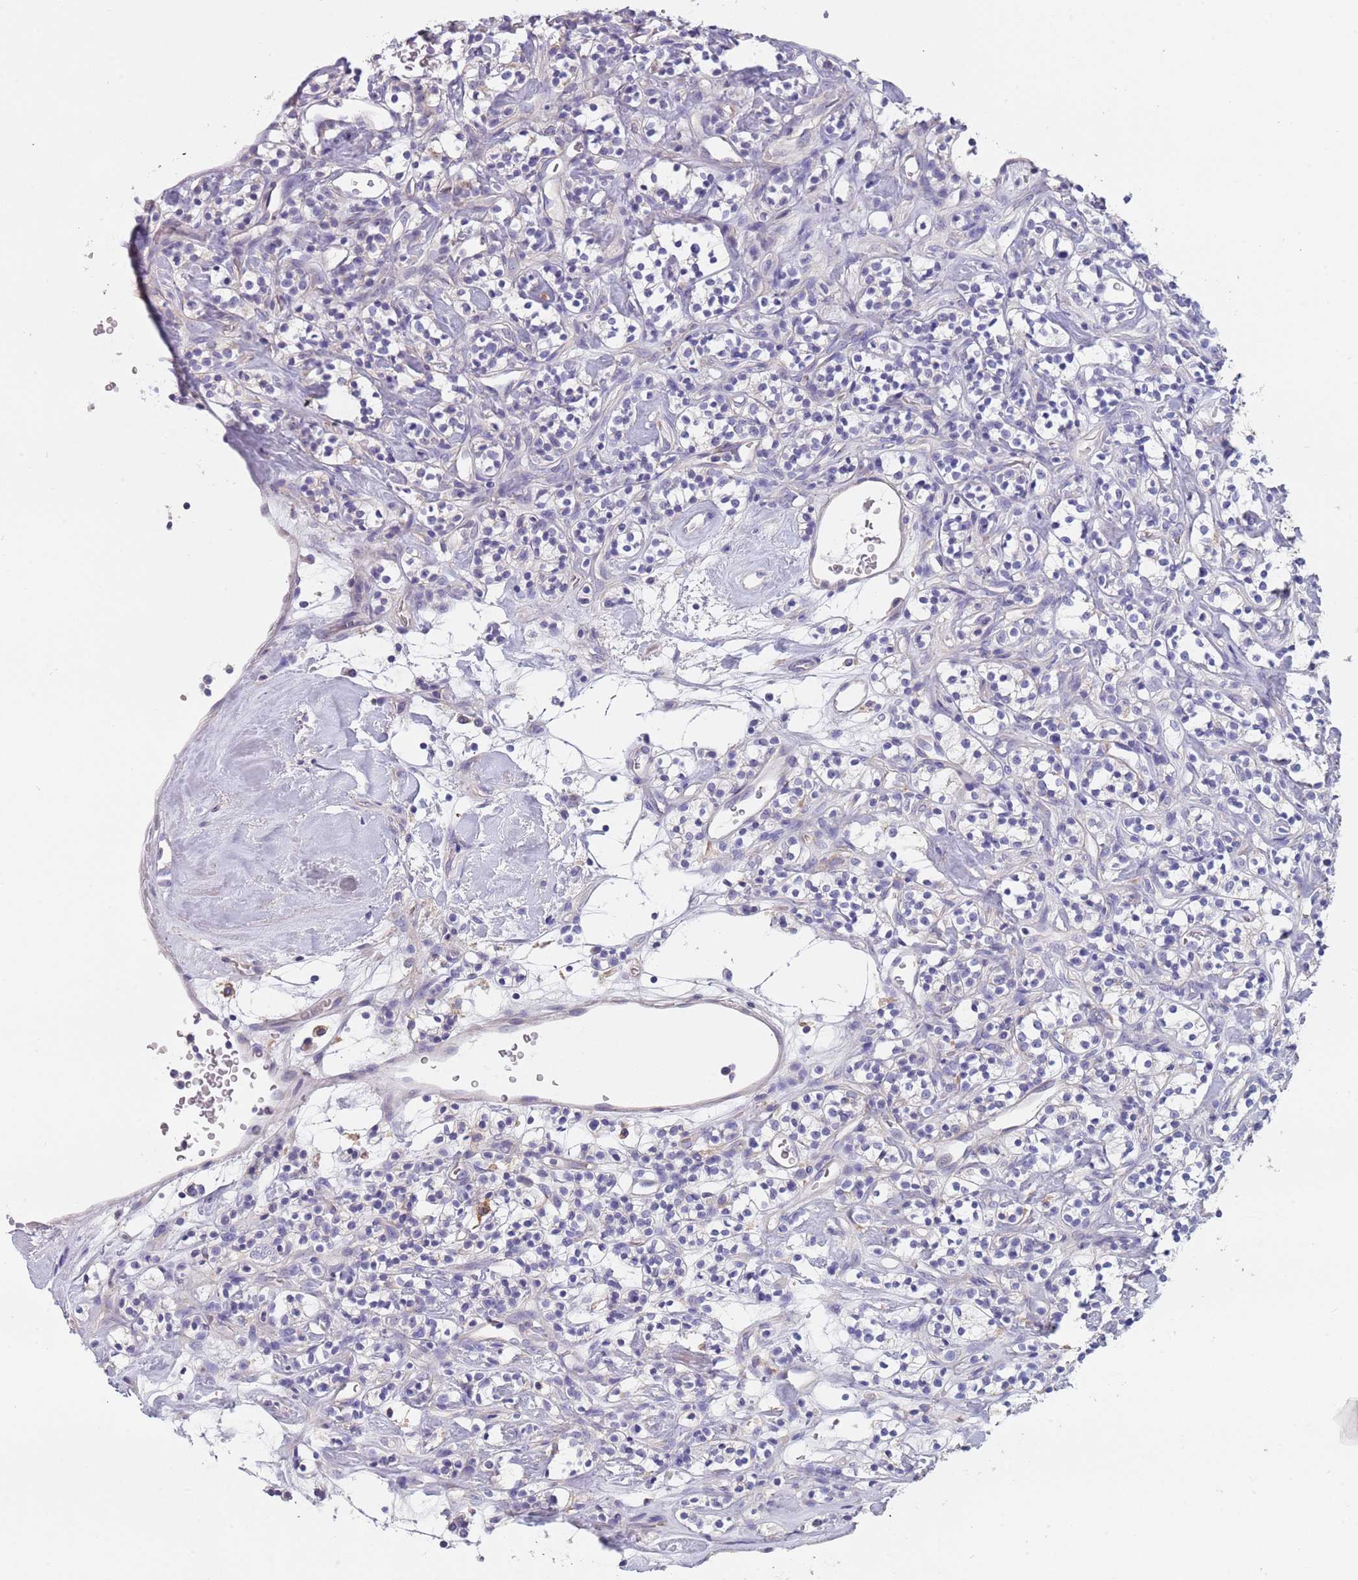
{"staining": {"intensity": "negative", "quantity": "none", "location": "none"}, "tissue": "renal cancer", "cell_type": "Tumor cells", "image_type": "cancer", "snomed": [{"axis": "morphology", "description": "Adenocarcinoma, NOS"}, {"axis": "topography", "description": "Kidney"}], "caption": "This is a photomicrograph of immunohistochemistry (IHC) staining of renal cancer, which shows no positivity in tumor cells. (Immunohistochemistry, brightfield microscopy, high magnification).", "gene": "MAN1C1", "patient": {"sex": "male", "age": 77}}